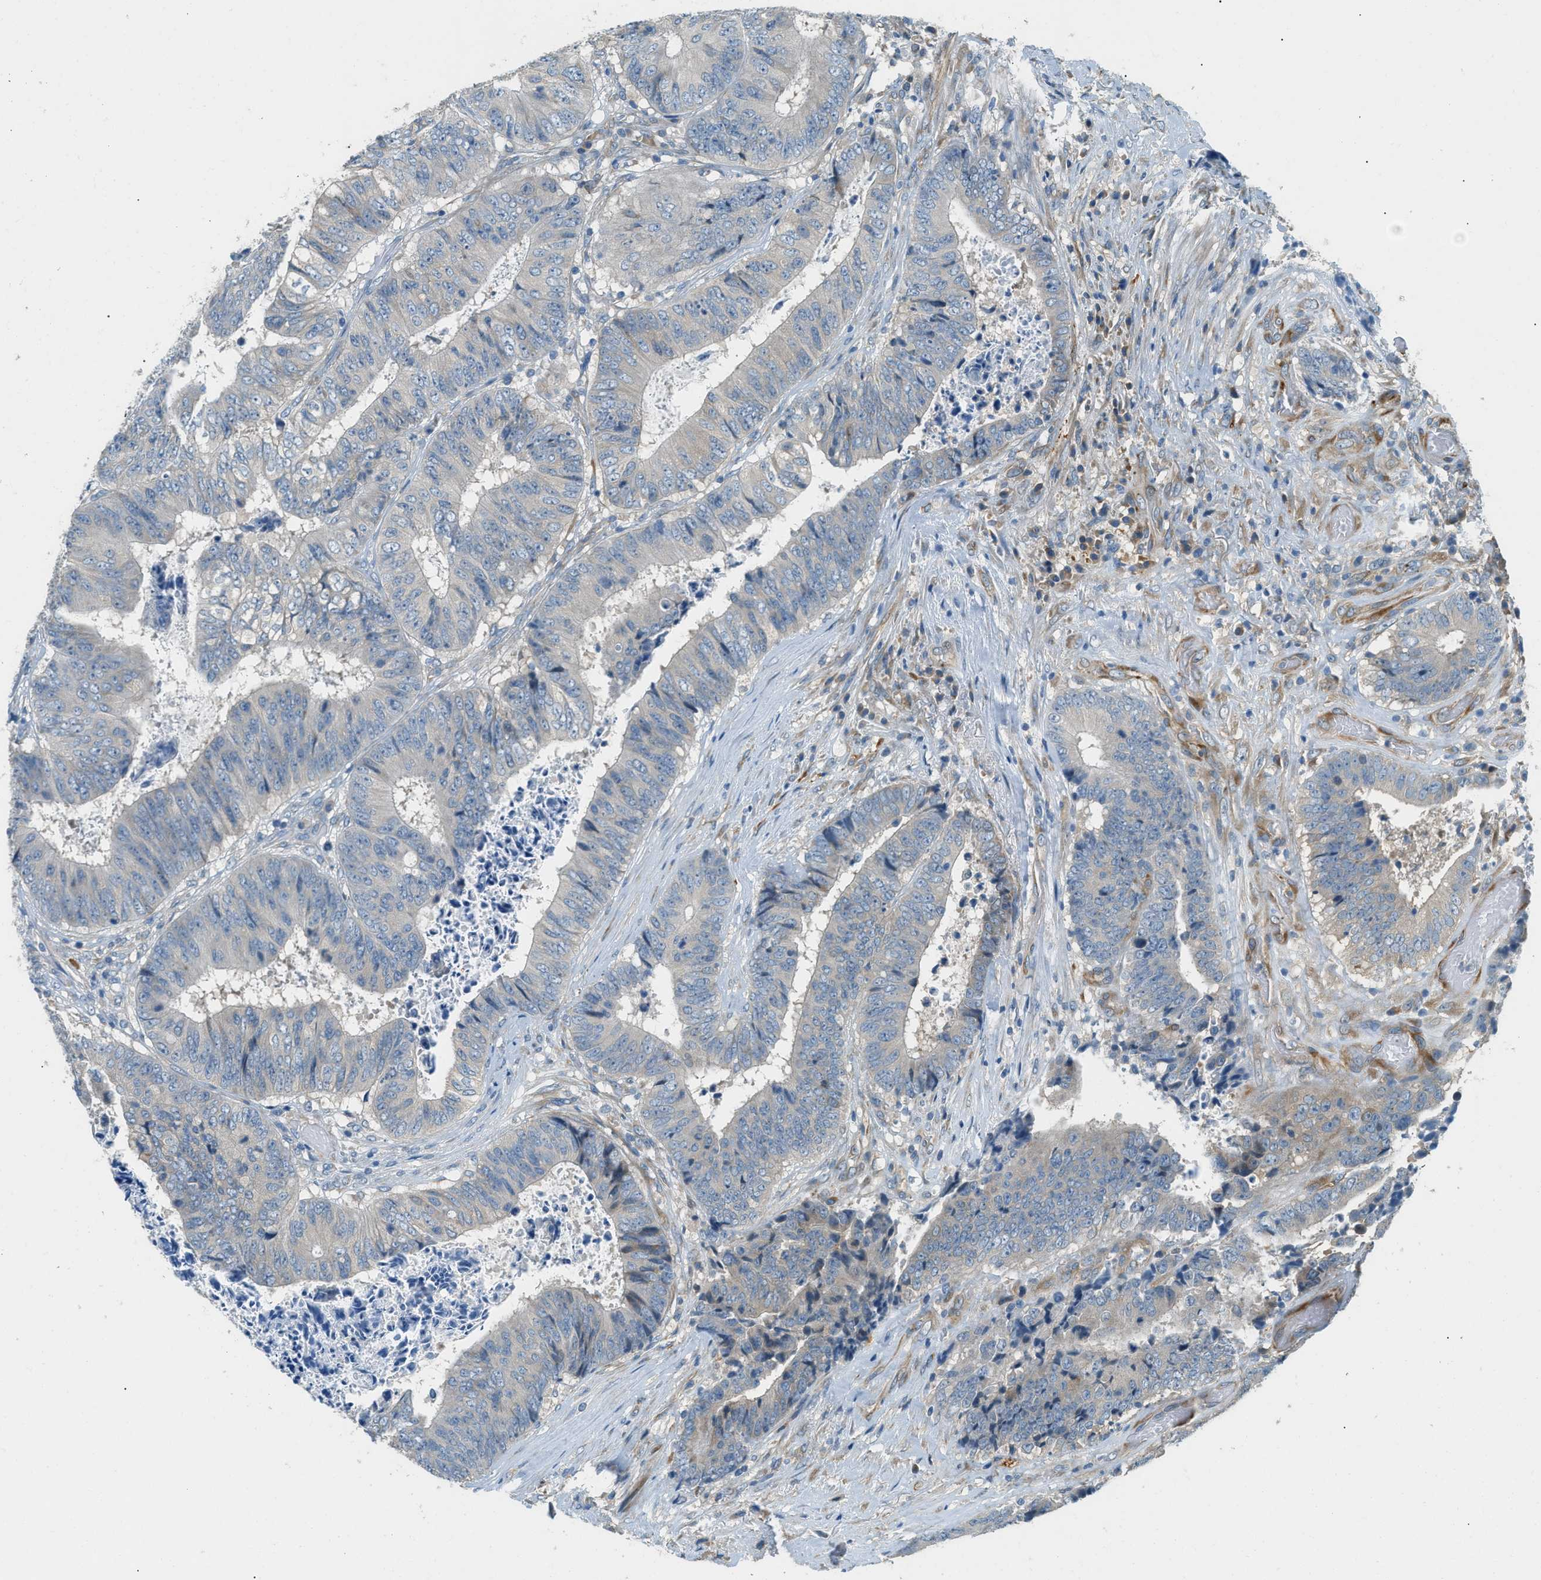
{"staining": {"intensity": "negative", "quantity": "none", "location": "none"}, "tissue": "colorectal cancer", "cell_type": "Tumor cells", "image_type": "cancer", "snomed": [{"axis": "morphology", "description": "Adenocarcinoma, NOS"}, {"axis": "topography", "description": "Rectum"}], "caption": "Immunohistochemistry (IHC) histopathology image of neoplastic tissue: human adenocarcinoma (colorectal) stained with DAB (3,3'-diaminobenzidine) demonstrates no significant protein staining in tumor cells. (Stains: DAB immunohistochemistry (IHC) with hematoxylin counter stain, Microscopy: brightfield microscopy at high magnification).", "gene": "ZNF367", "patient": {"sex": "male", "age": 72}}